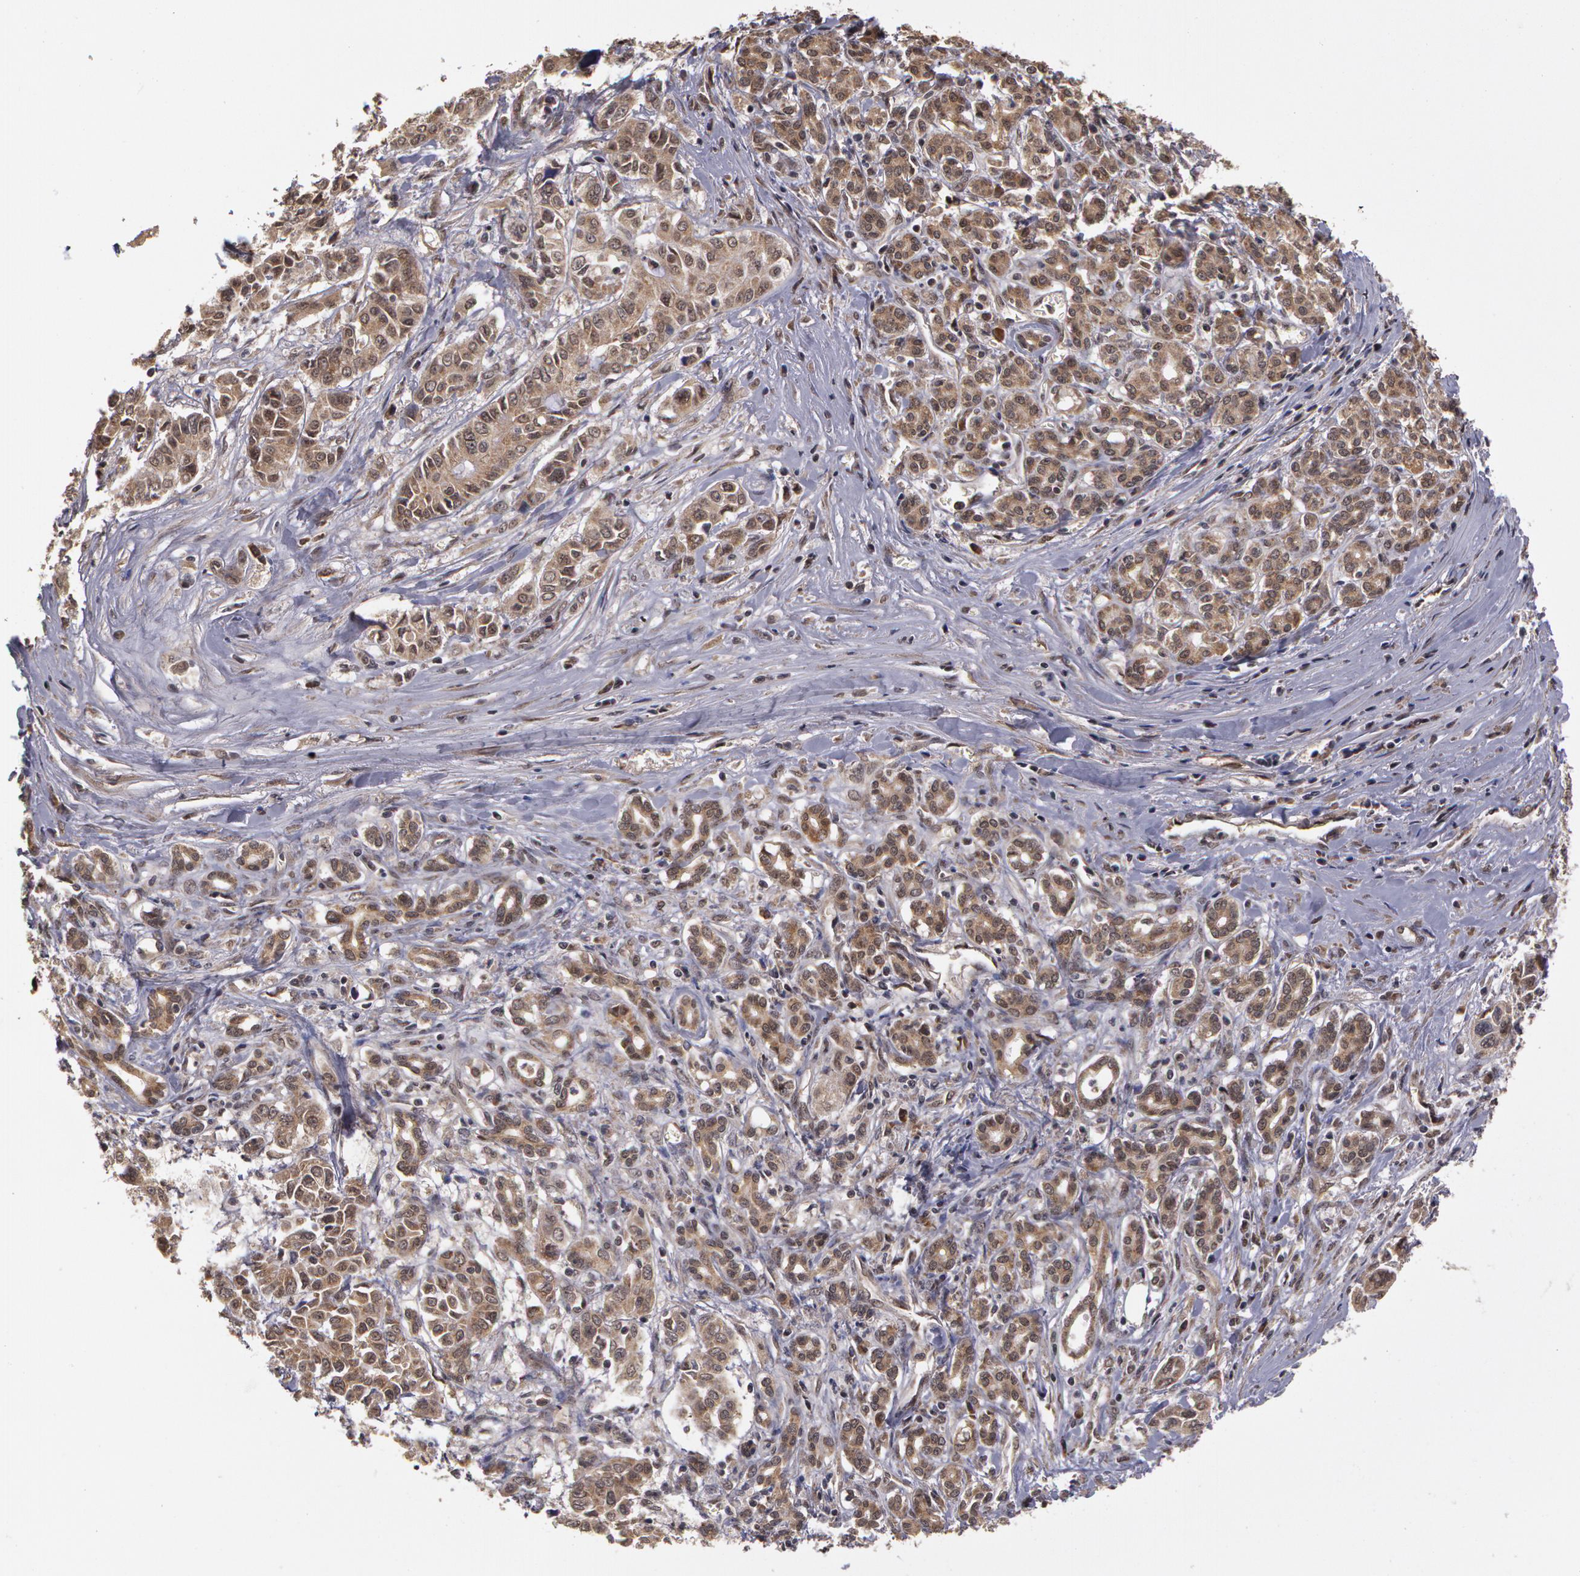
{"staining": {"intensity": "moderate", "quantity": ">75%", "location": "cytoplasmic/membranous"}, "tissue": "pancreatic cancer", "cell_type": "Tumor cells", "image_type": "cancer", "snomed": [{"axis": "morphology", "description": "Adenocarcinoma, NOS"}, {"axis": "topography", "description": "Pancreas"}], "caption": "The immunohistochemical stain labels moderate cytoplasmic/membranous positivity in tumor cells of pancreatic cancer (adenocarcinoma) tissue.", "gene": "GLIS1", "patient": {"sex": "female", "age": 52}}